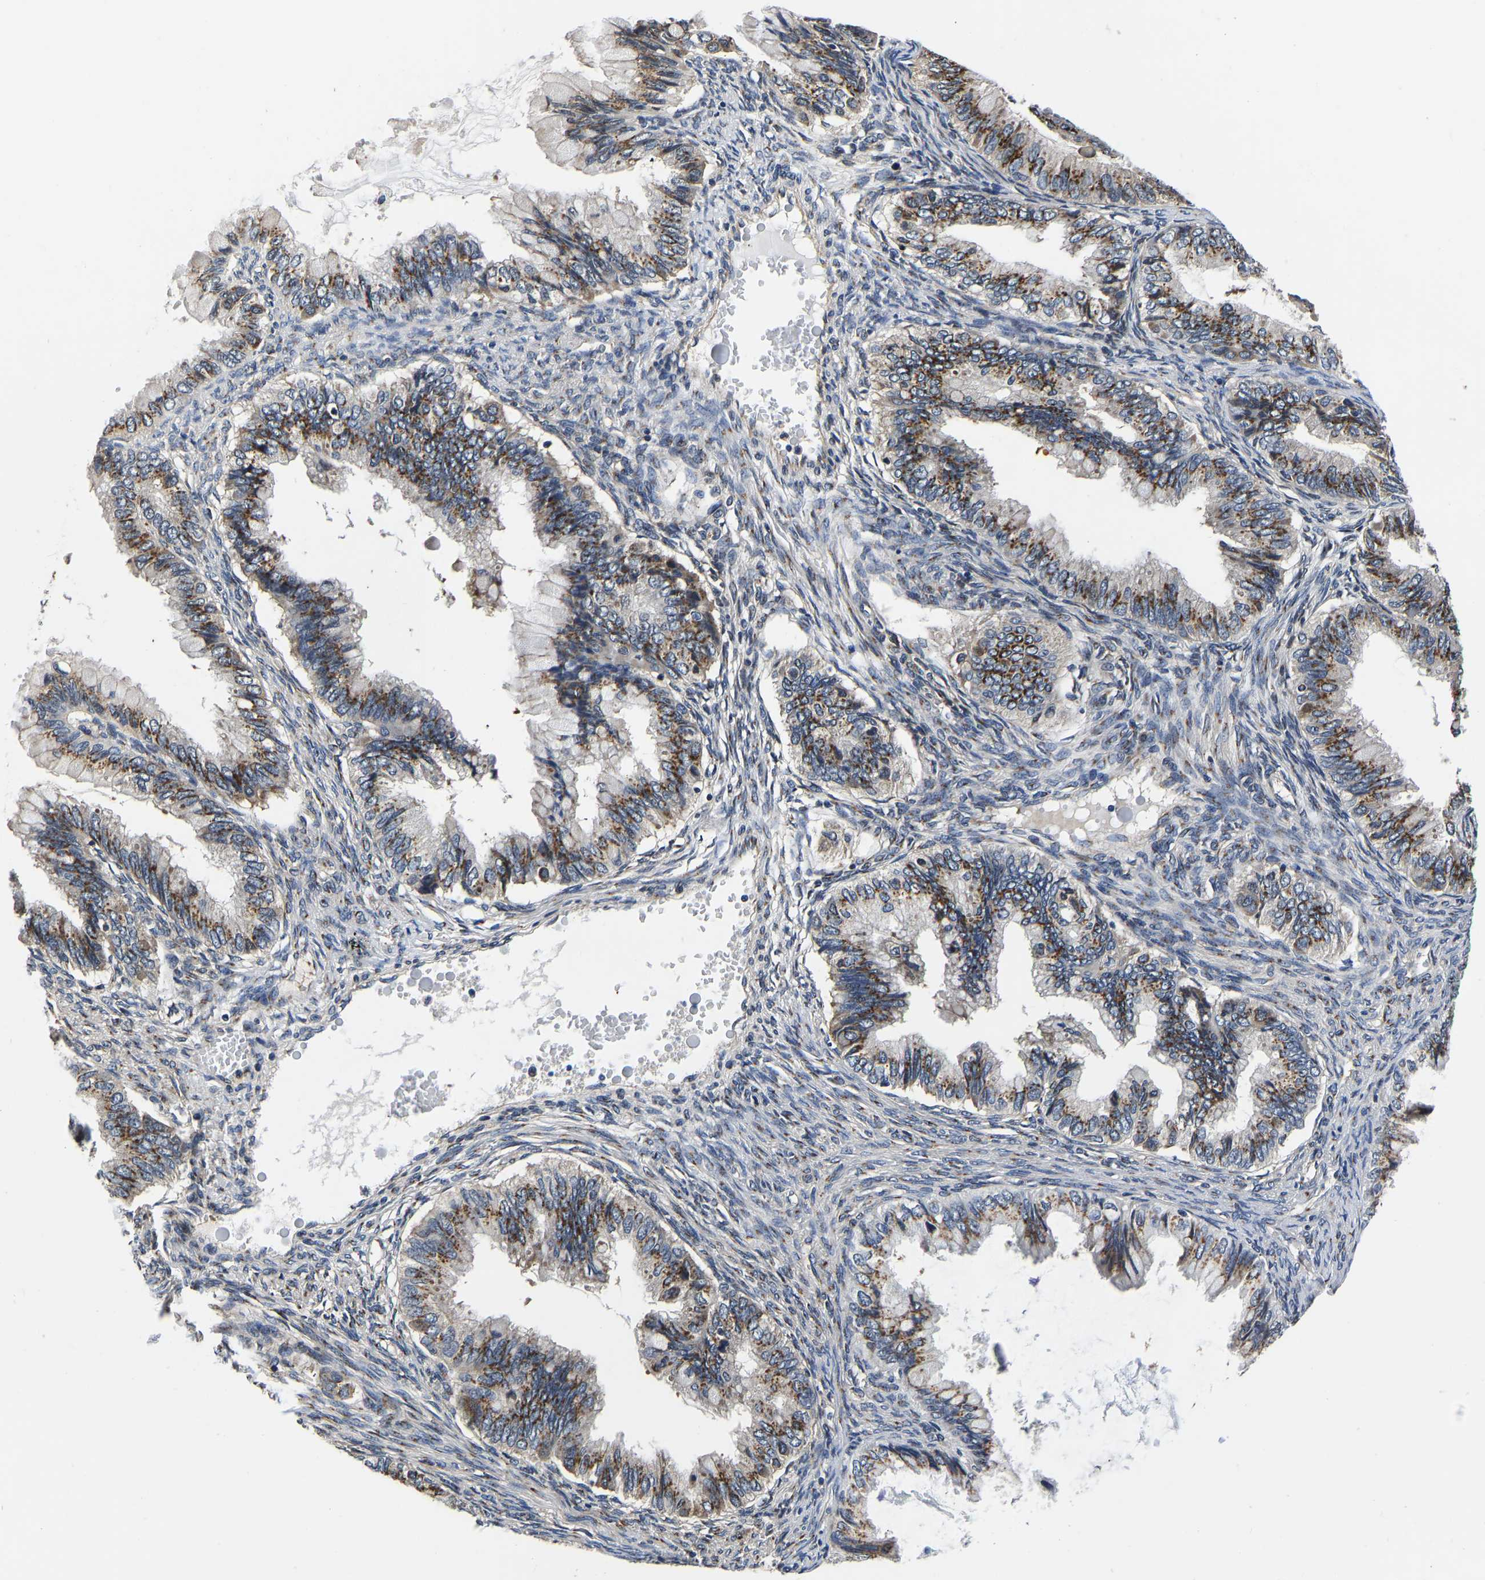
{"staining": {"intensity": "moderate", "quantity": ">75%", "location": "cytoplasmic/membranous"}, "tissue": "ovarian cancer", "cell_type": "Tumor cells", "image_type": "cancer", "snomed": [{"axis": "morphology", "description": "Cystadenocarcinoma, mucinous, NOS"}, {"axis": "topography", "description": "Ovary"}], "caption": "IHC (DAB (3,3'-diaminobenzidine)) staining of human ovarian cancer (mucinous cystadenocarcinoma) demonstrates moderate cytoplasmic/membranous protein positivity in approximately >75% of tumor cells.", "gene": "RABAC1", "patient": {"sex": "female", "age": 80}}